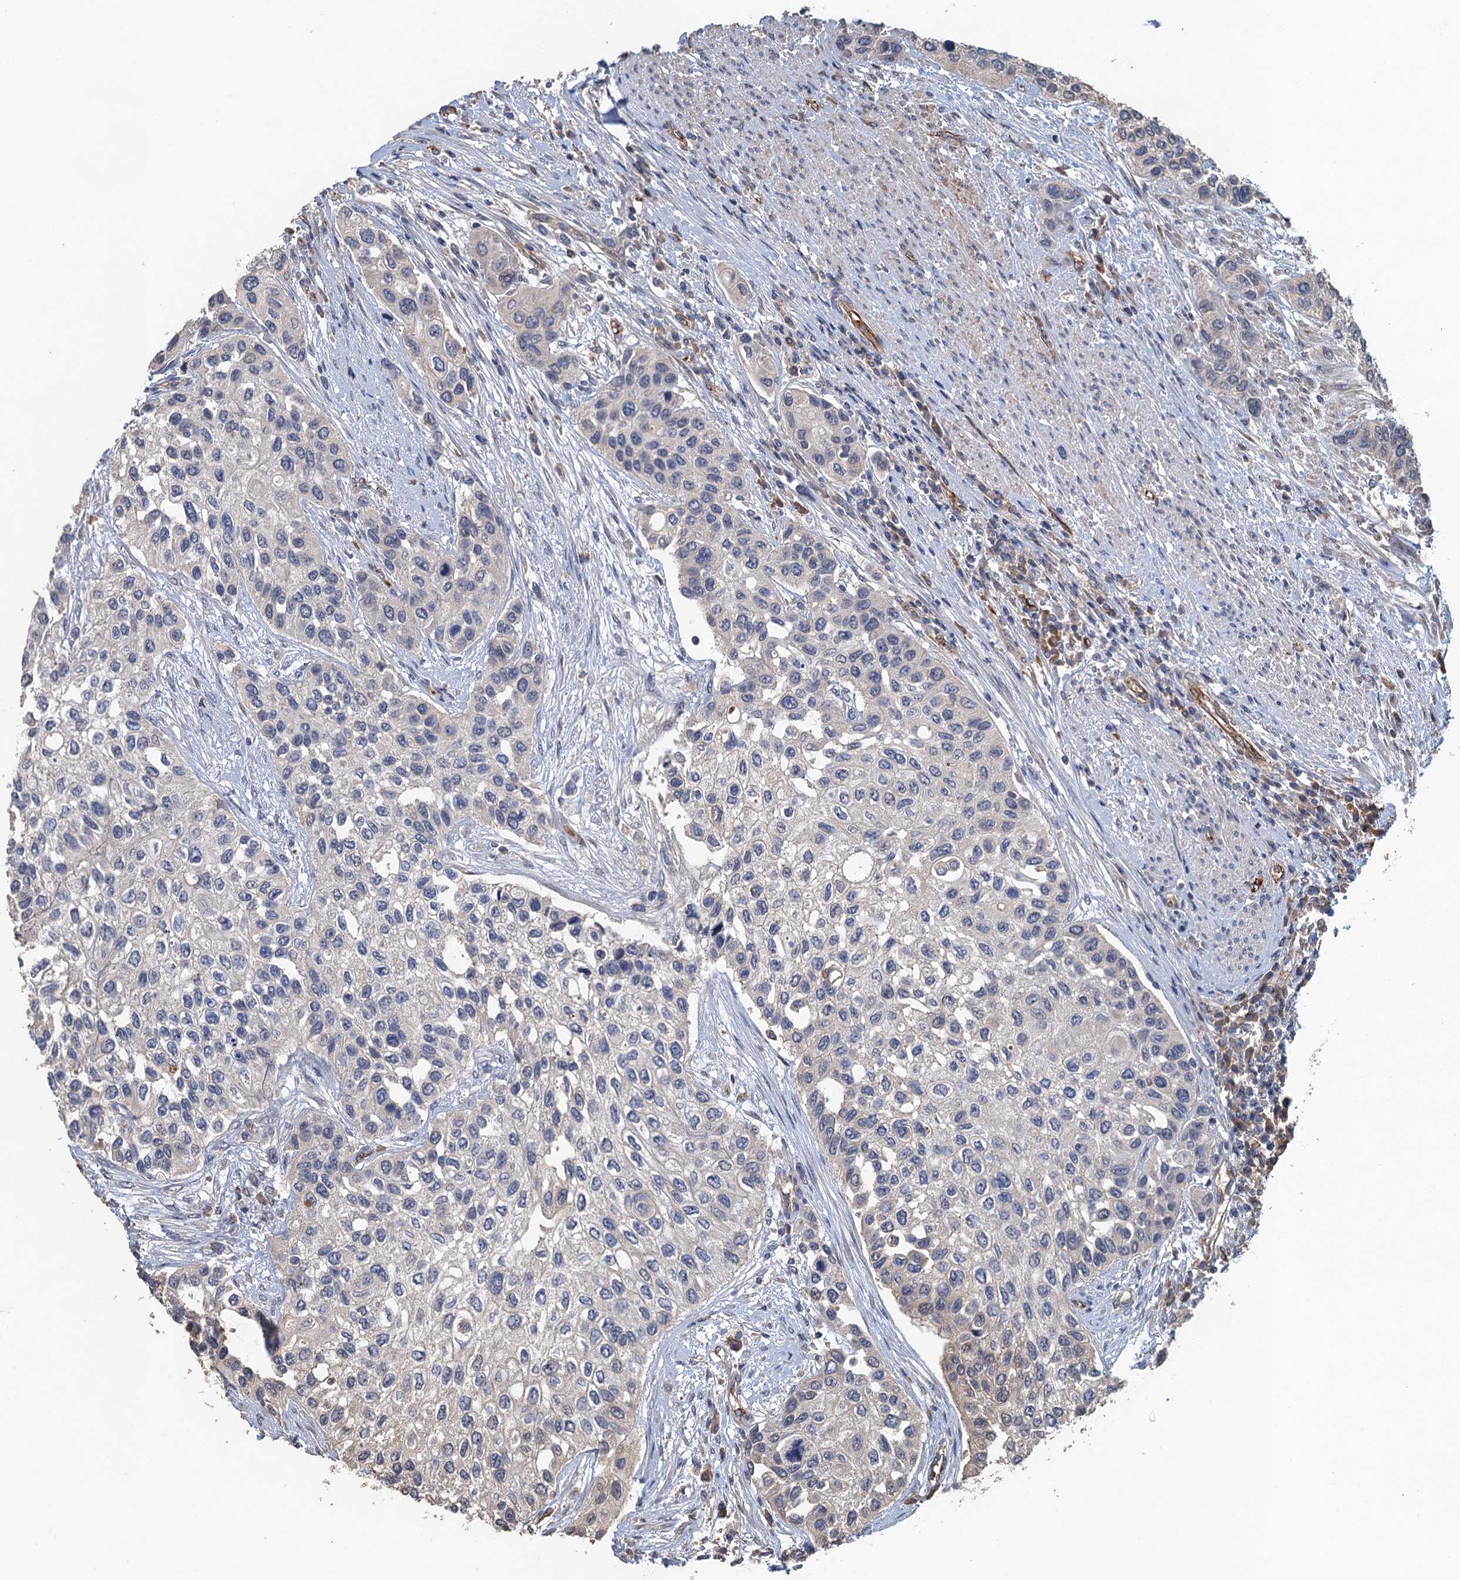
{"staining": {"intensity": "negative", "quantity": "none", "location": "none"}, "tissue": "urothelial cancer", "cell_type": "Tumor cells", "image_type": "cancer", "snomed": [{"axis": "morphology", "description": "Normal tissue, NOS"}, {"axis": "morphology", "description": "Urothelial carcinoma, High grade"}, {"axis": "topography", "description": "Vascular tissue"}, {"axis": "topography", "description": "Urinary bladder"}], "caption": "There is no significant expression in tumor cells of urothelial cancer. (Immunohistochemistry (ihc), brightfield microscopy, high magnification).", "gene": "ACSBG1", "patient": {"sex": "female", "age": 56}}